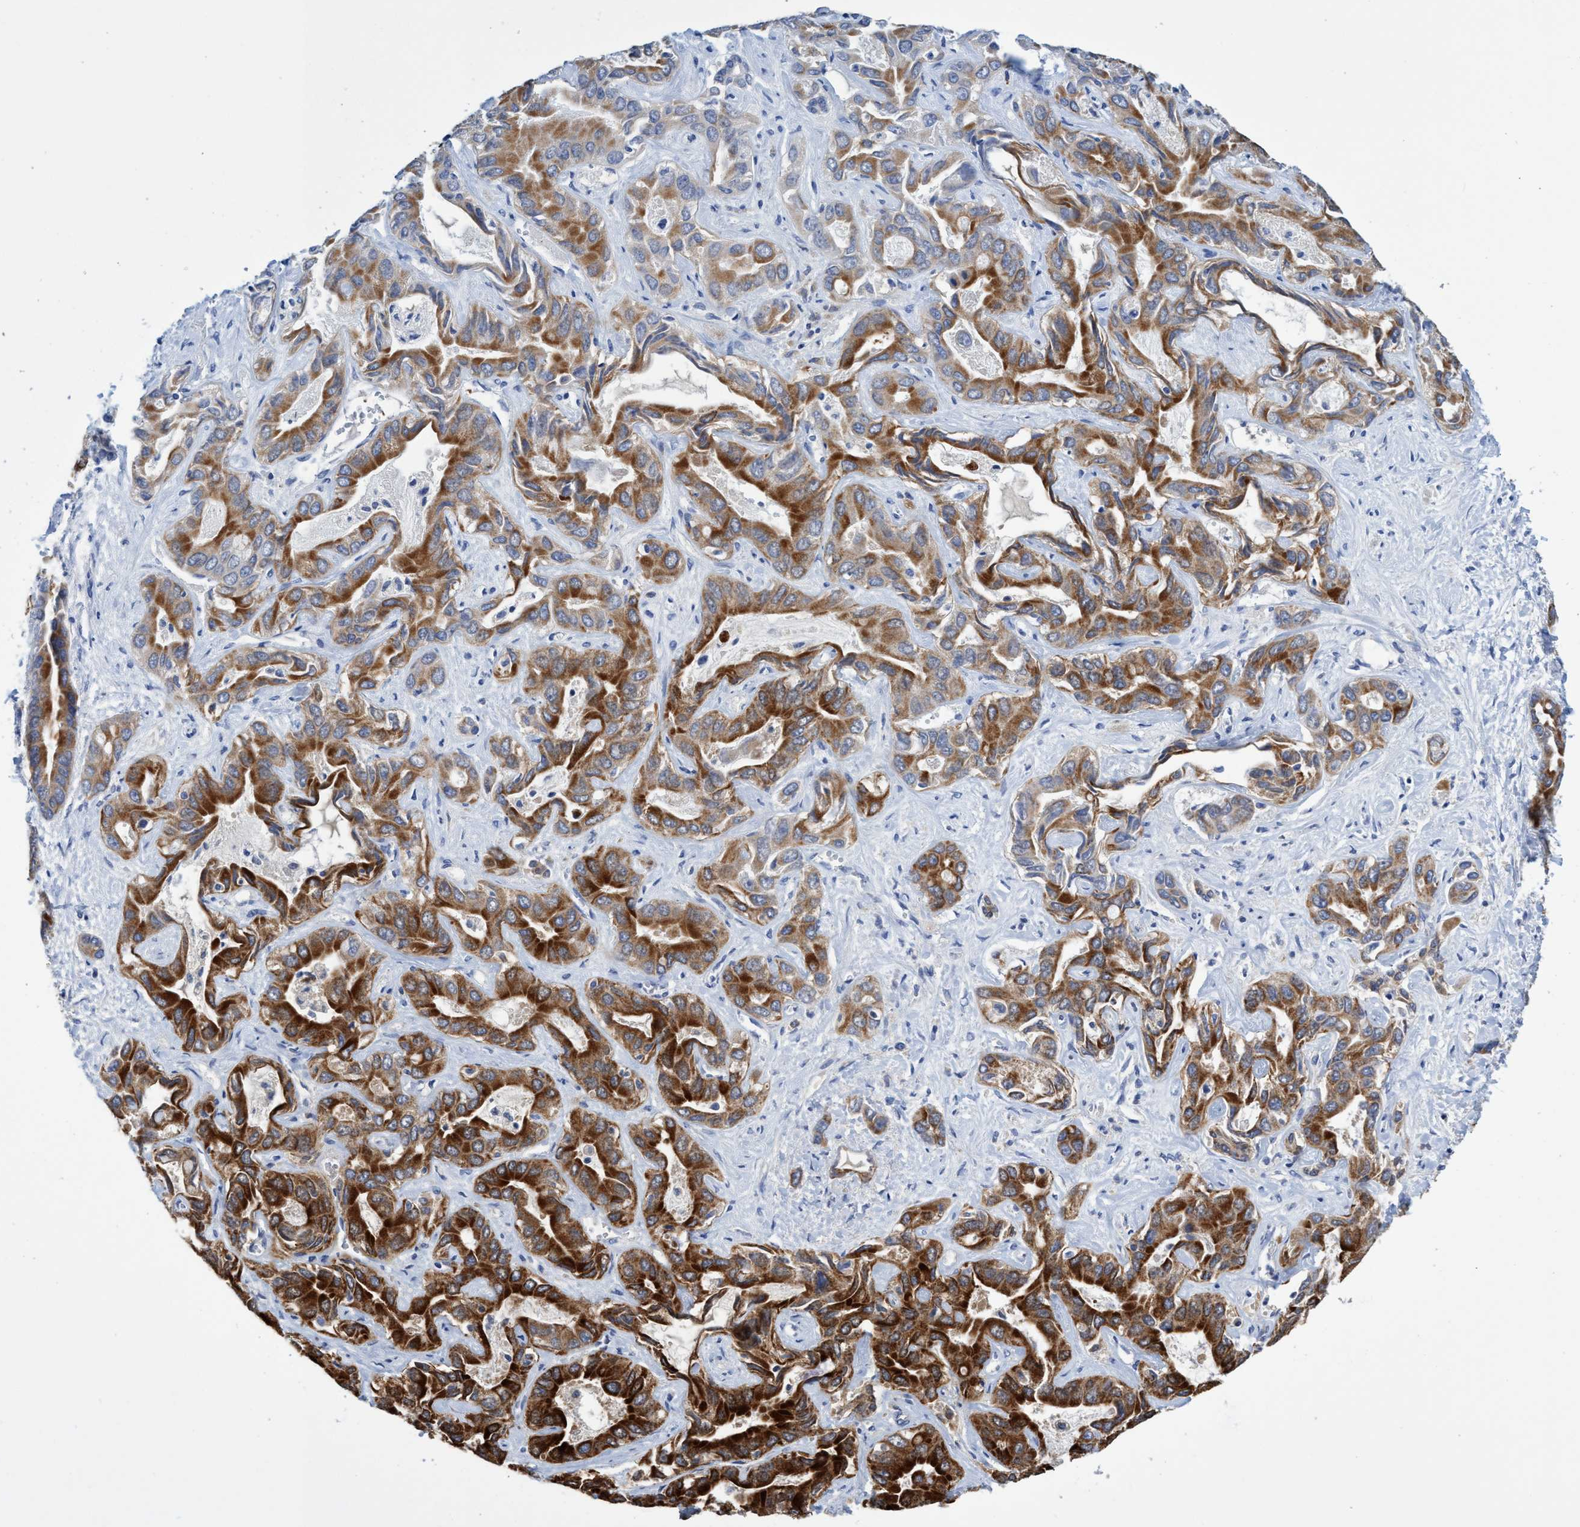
{"staining": {"intensity": "strong", "quantity": ">75%", "location": "cytoplasmic/membranous"}, "tissue": "liver cancer", "cell_type": "Tumor cells", "image_type": "cancer", "snomed": [{"axis": "morphology", "description": "Cholangiocarcinoma"}, {"axis": "topography", "description": "Liver"}], "caption": "Brown immunohistochemical staining in human liver cholangiocarcinoma exhibits strong cytoplasmic/membranous positivity in approximately >75% of tumor cells.", "gene": "CRYZ", "patient": {"sex": "female", "age": 52}}